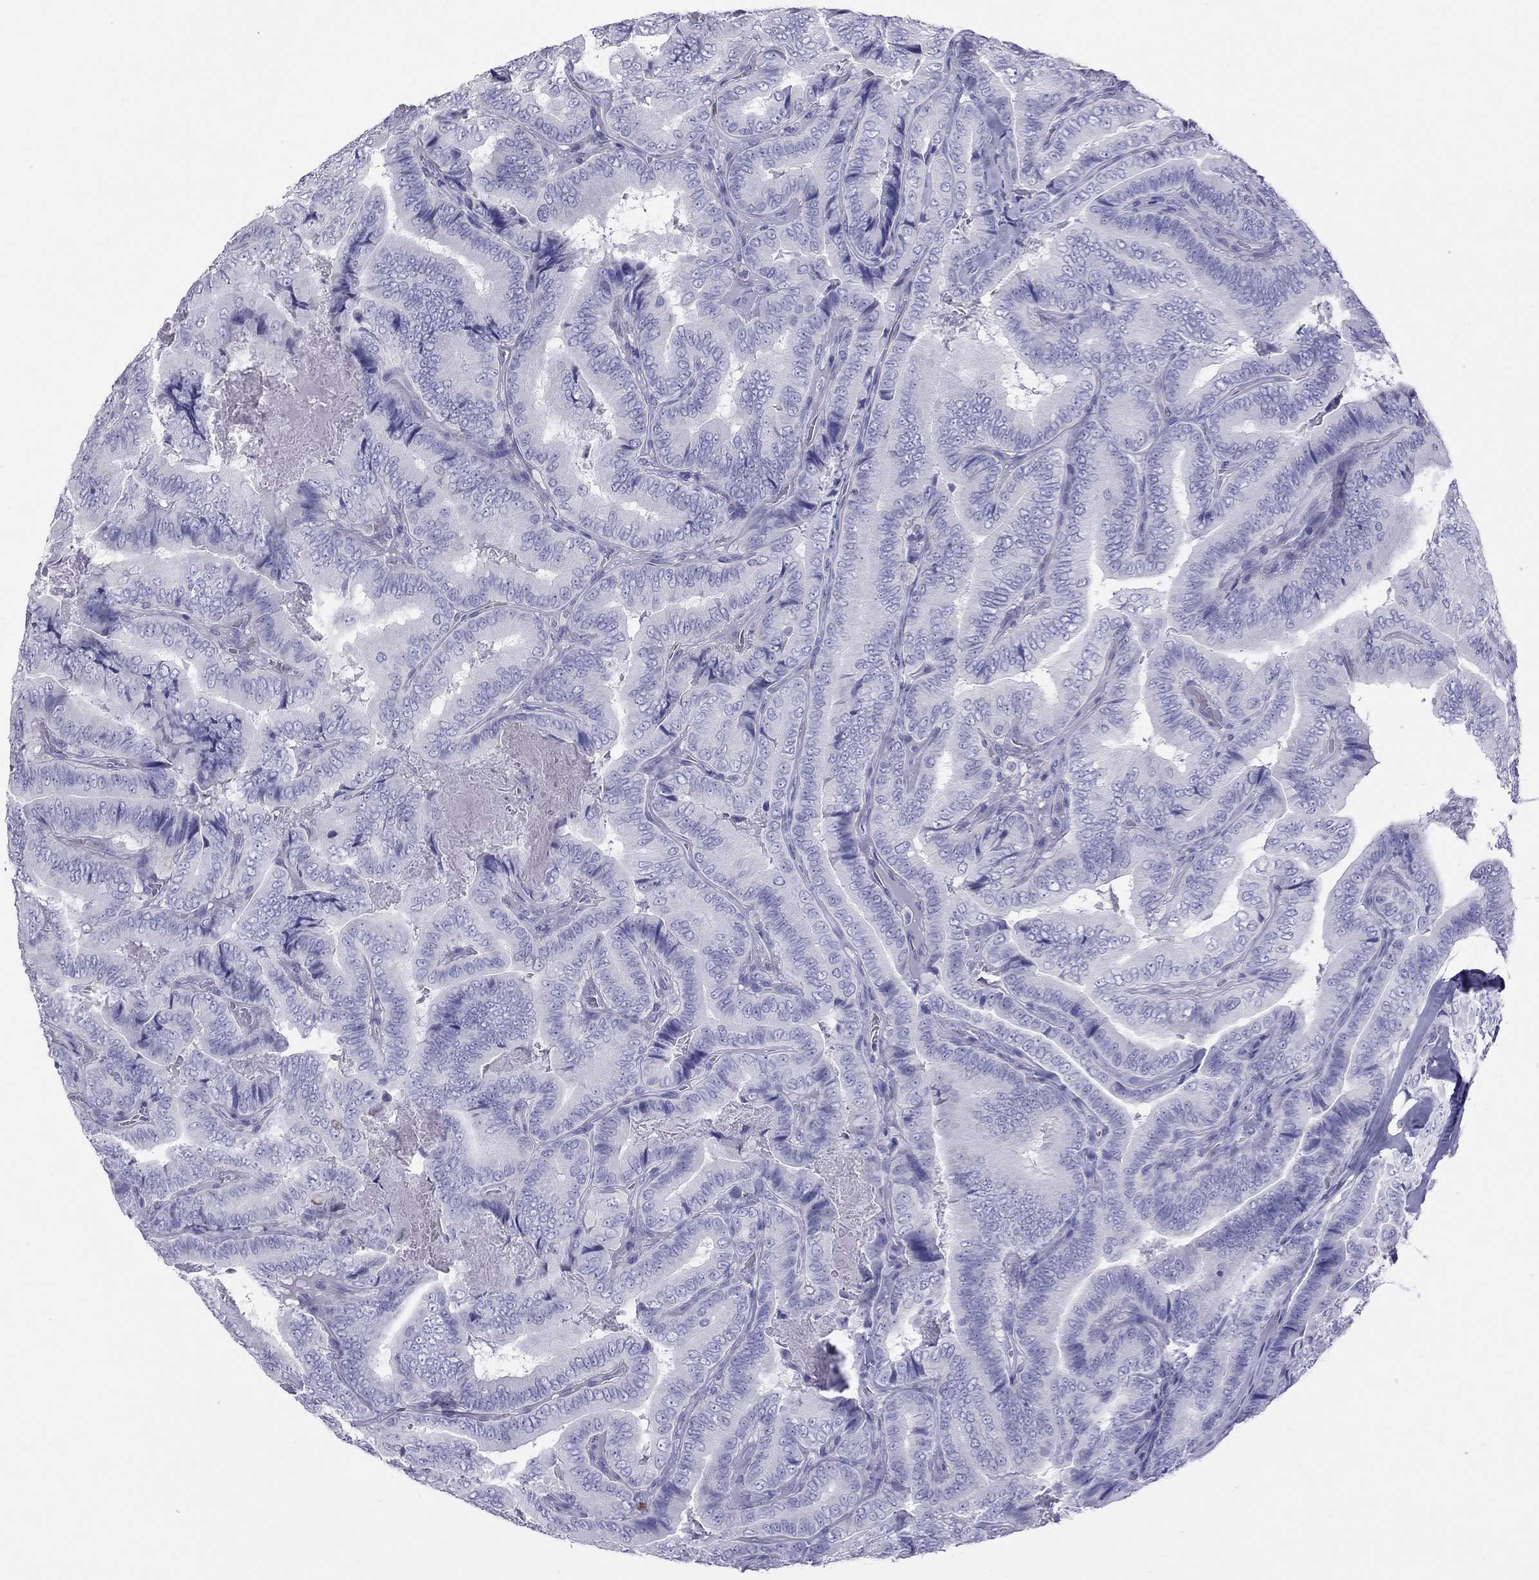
{"staining": {"intensity": "negative", "quantity": "none", "location": "none"}, "tissue": "thyroid cancer", "cell_type": "Tumor cells", "image_type": "cancer", "snomed": [{"axis": "morphology", "description": "Papillary adenocarcinoma, NOS"}, {"axis": "topography", "description": "Thyroid gland"}], "caption": "DAB (3,3'-diaminobenzidine) immunohistochemical staining of human thyroid cancer (papillary adenocarcinoma) displays no significant expression in tumor cells. Nuclei are stained in blue.", "gene": "STAG3", "patient": {"sex": "male", "age": 61}}